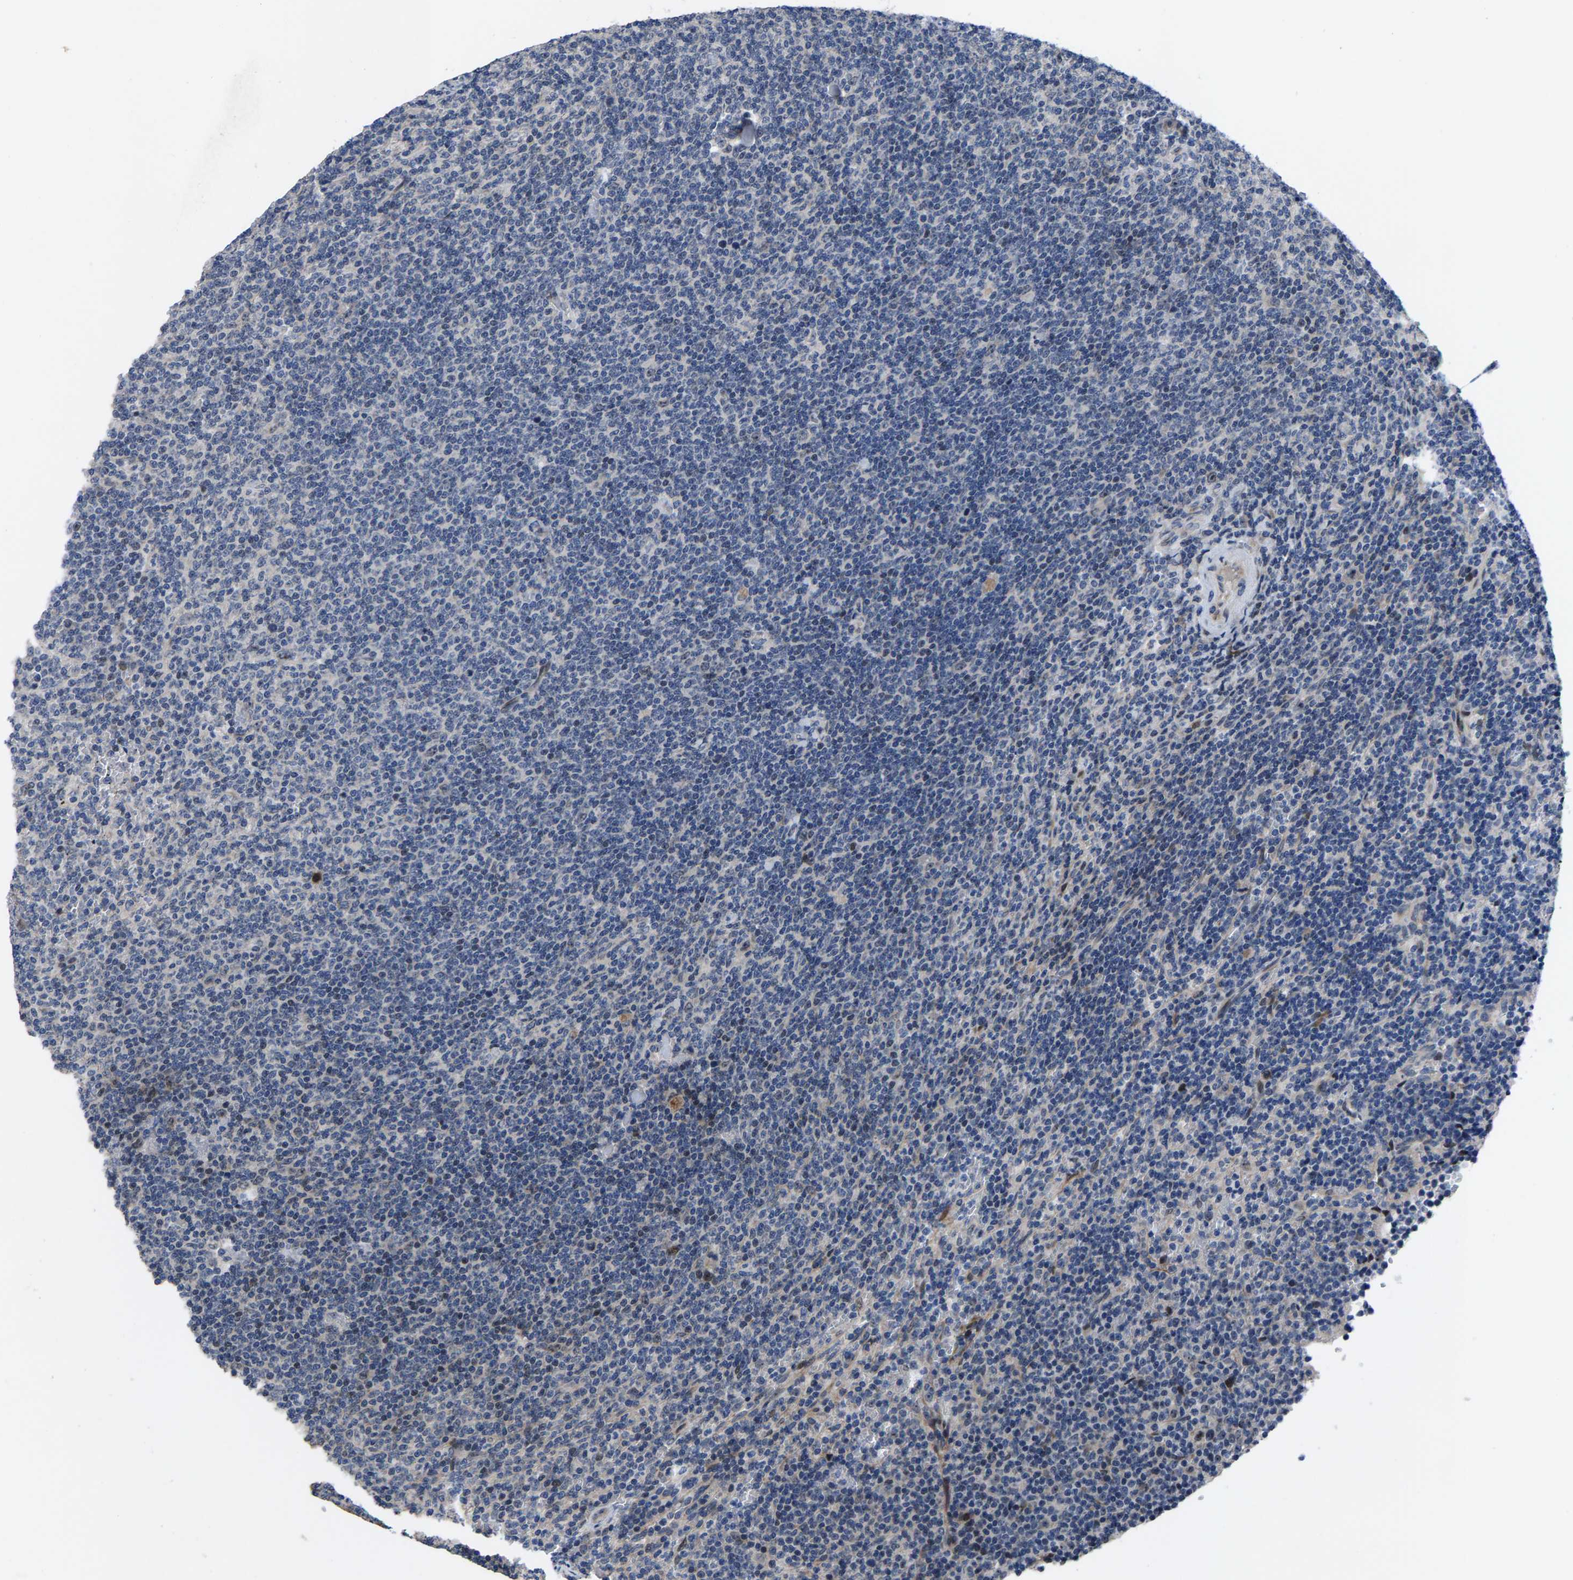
{"staining": {"intensity": "negative", "quantity": "none", "location": "none"}, "tissue": "lymphoma", "cell_type": "Tumor cells", "image_type": "cancer", "snomed": [{"axis": "morphology", "description": "Malignant lymphoma, non-Hodgkin's type, Low grade"}, {"axis": "topography", "description": "Spleen"}], "caption": "Lymphoma was stained to show a protein in brown. There is no significant expression in tumor cells.", "gene": "HAUS6", "patient": {"sex": "female", "age": 50}}